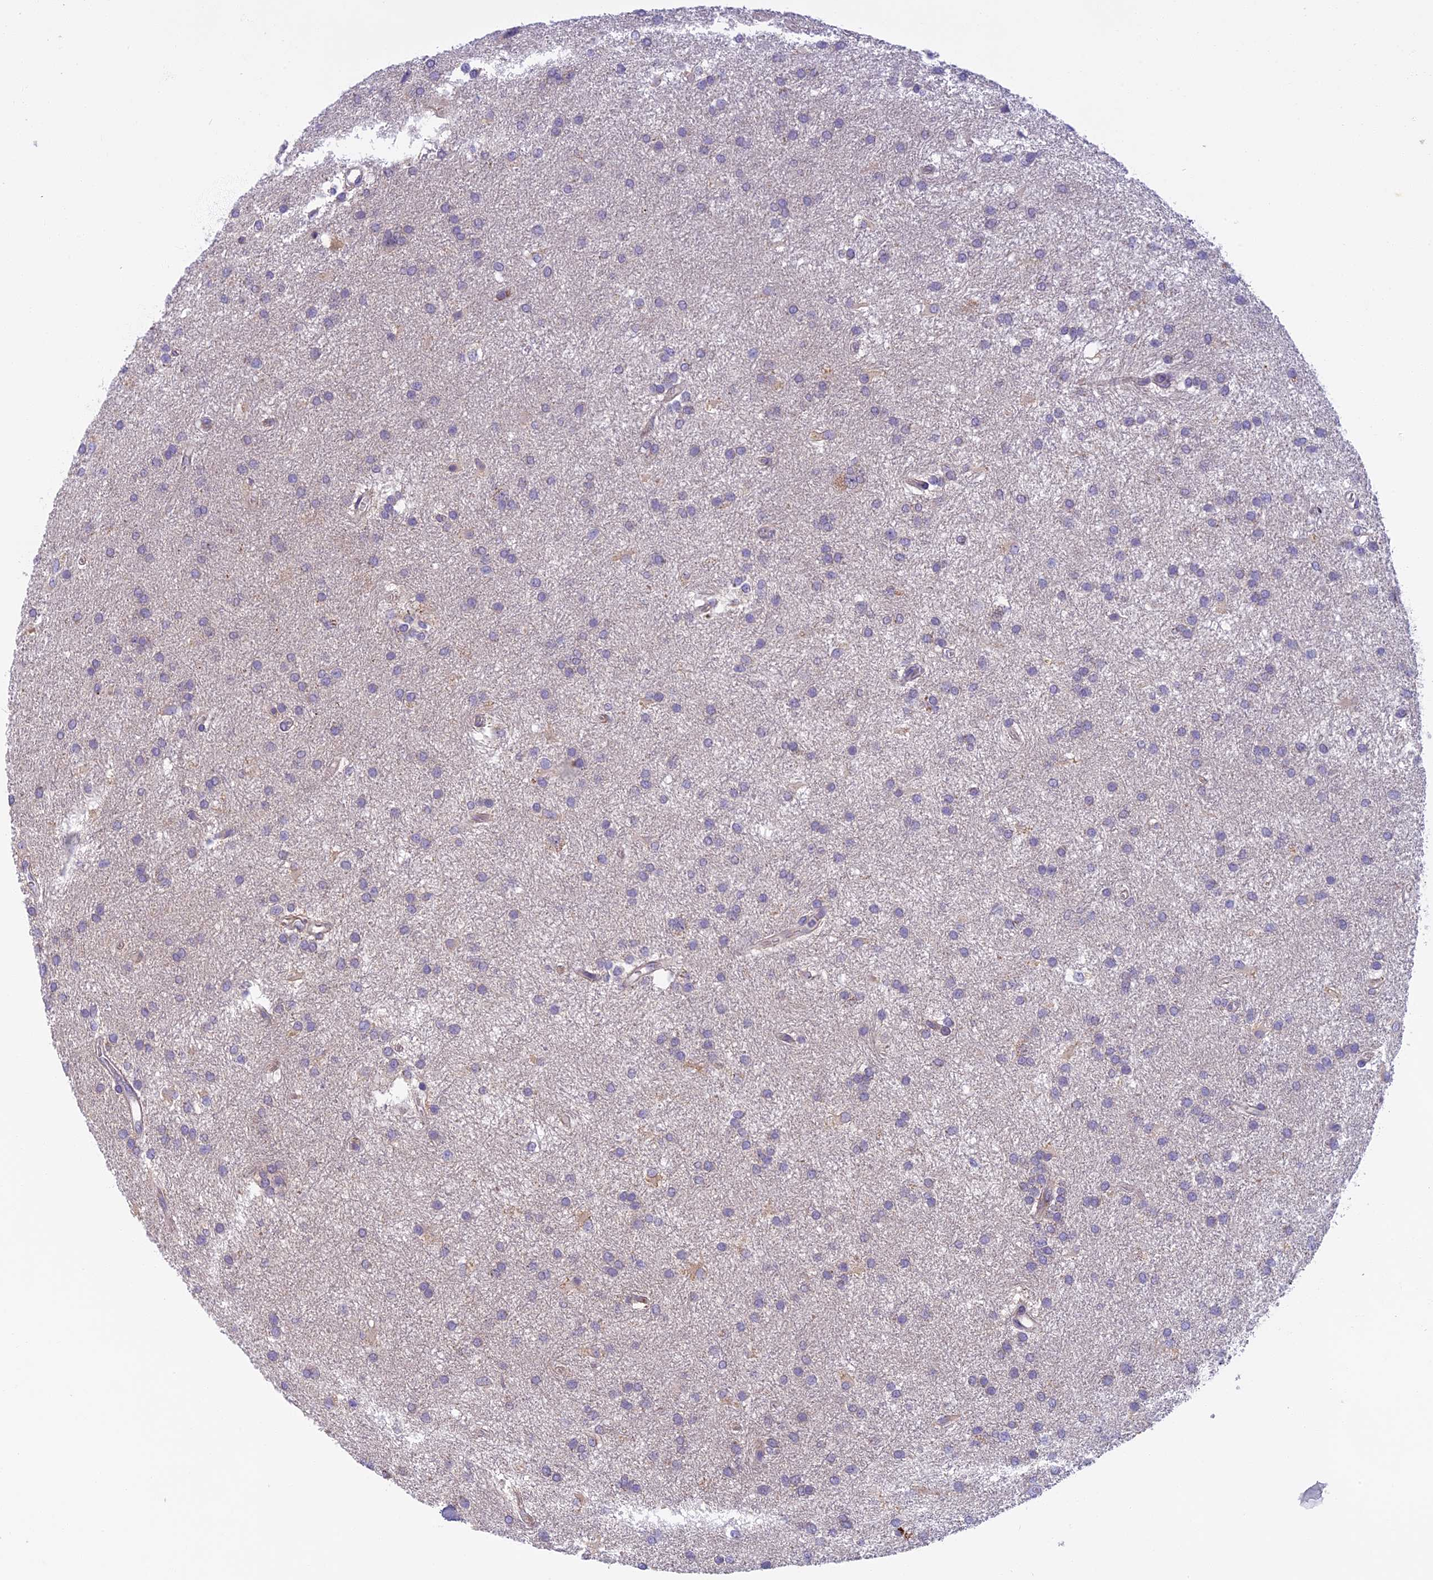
{"staining": {"intensity": "weak", "quantity": "<25%", "location": "cytoplasmic/membranous"}, "tissue": "glioma", "cell_type": "Tumor cells", "image_type": "cancer", "snomed": [{"axis": "morphology", "description": "Glioma, malignant, Low grade"}, {"axis": "topography", "description": "Brain"}], "caption": "Protein analysis of malignant low-grade glioma shows no significant expression in tumor cells.", "gene": "SEMA7A", "patient": {"sex": "male", "age": 66}}